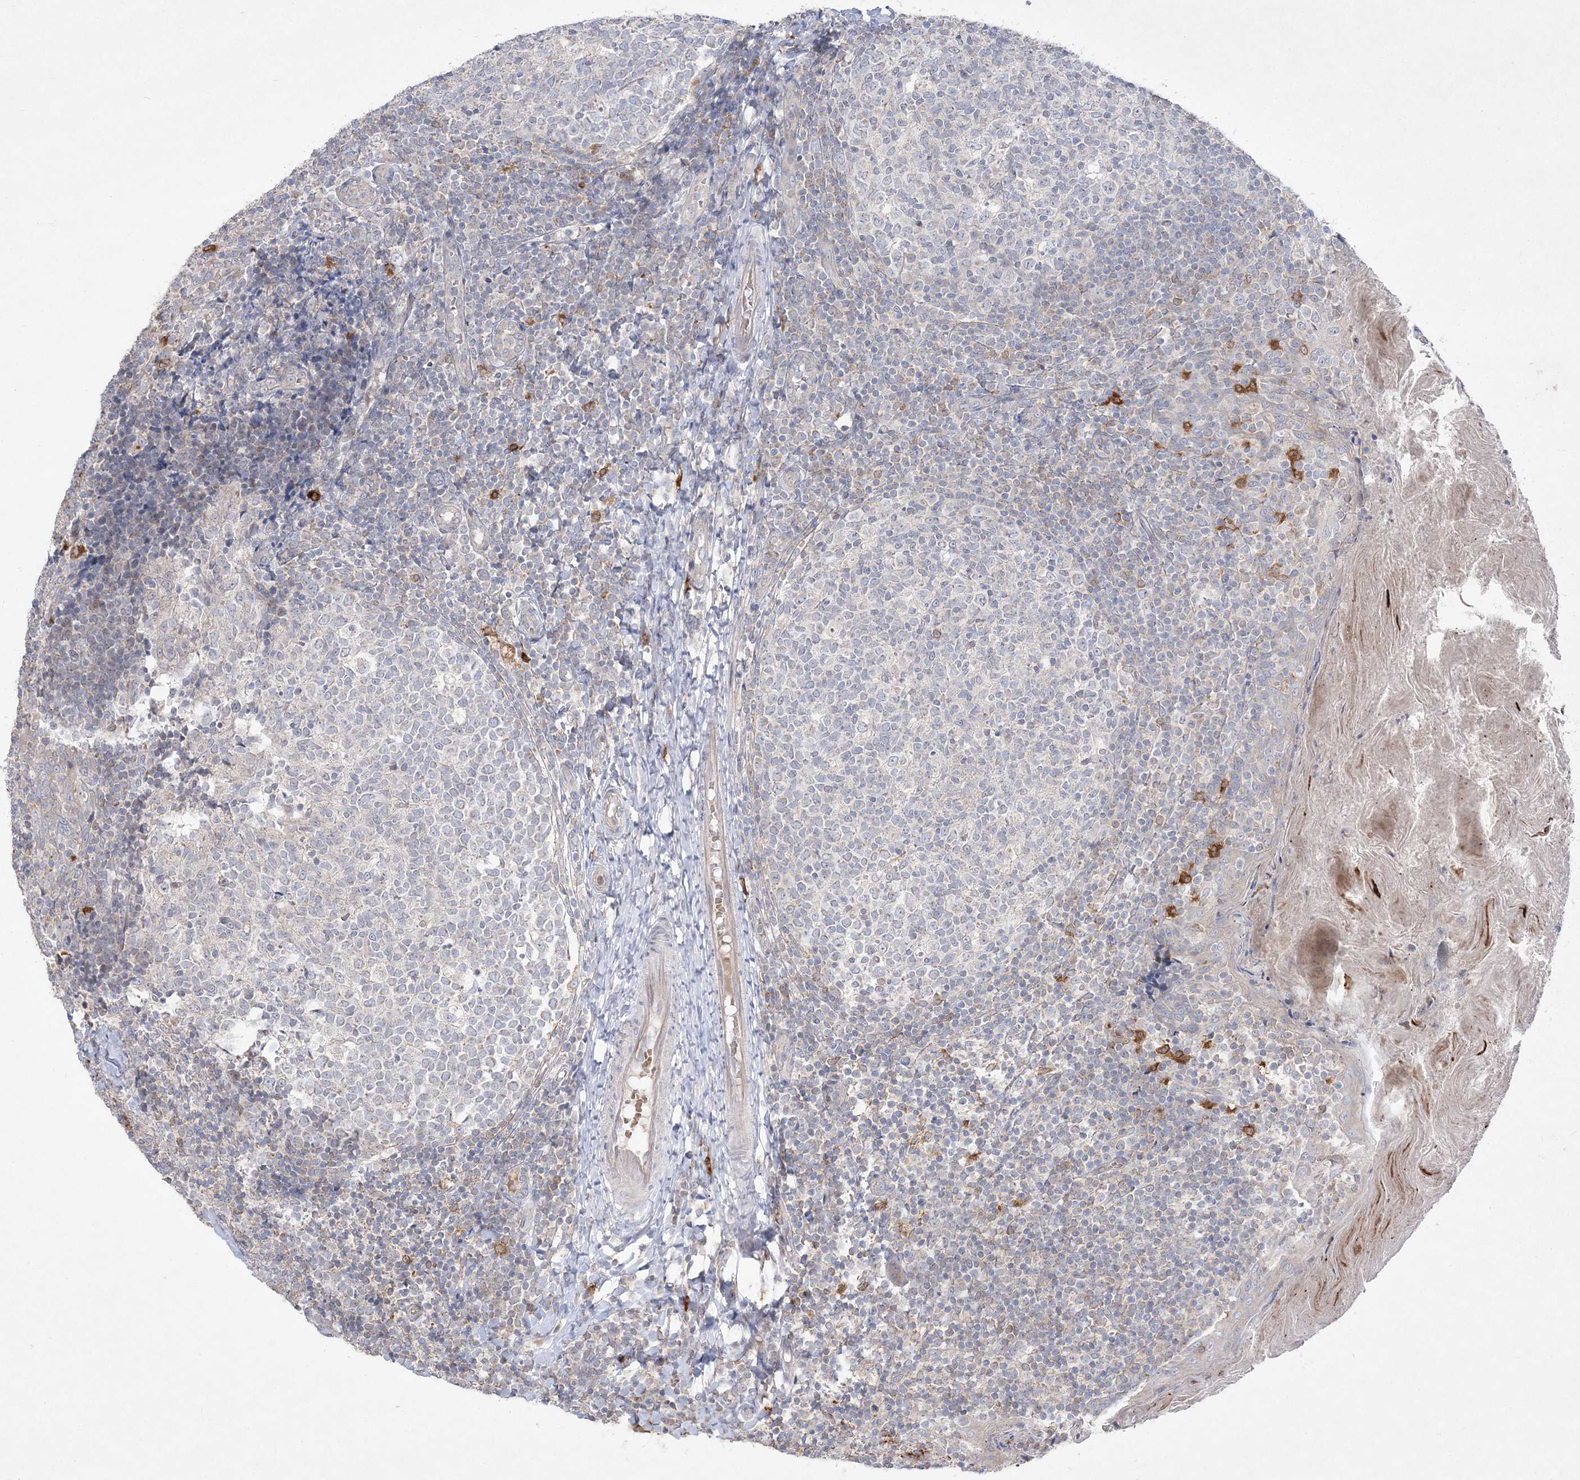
{"staining": {"intensity": "negative", "quantity": "none", "location": "none"}, "tissue": "tonsil", "cell_type": "Germinal center cells", "image_type": "normal", "snomed": [{"axis": "morphology", "description": "Normal tissue, NOS"}, {"axis": "topography", "description": "Tonsil"}], "caption": "IHC of unremarkable tonsil displays no positivity in germinal center cells. (Immunohistochemistry (ihc), brightfield microscopy, high magnification).", "gene": "CLNK", "patient": {"sex": "female", "age": 19}}